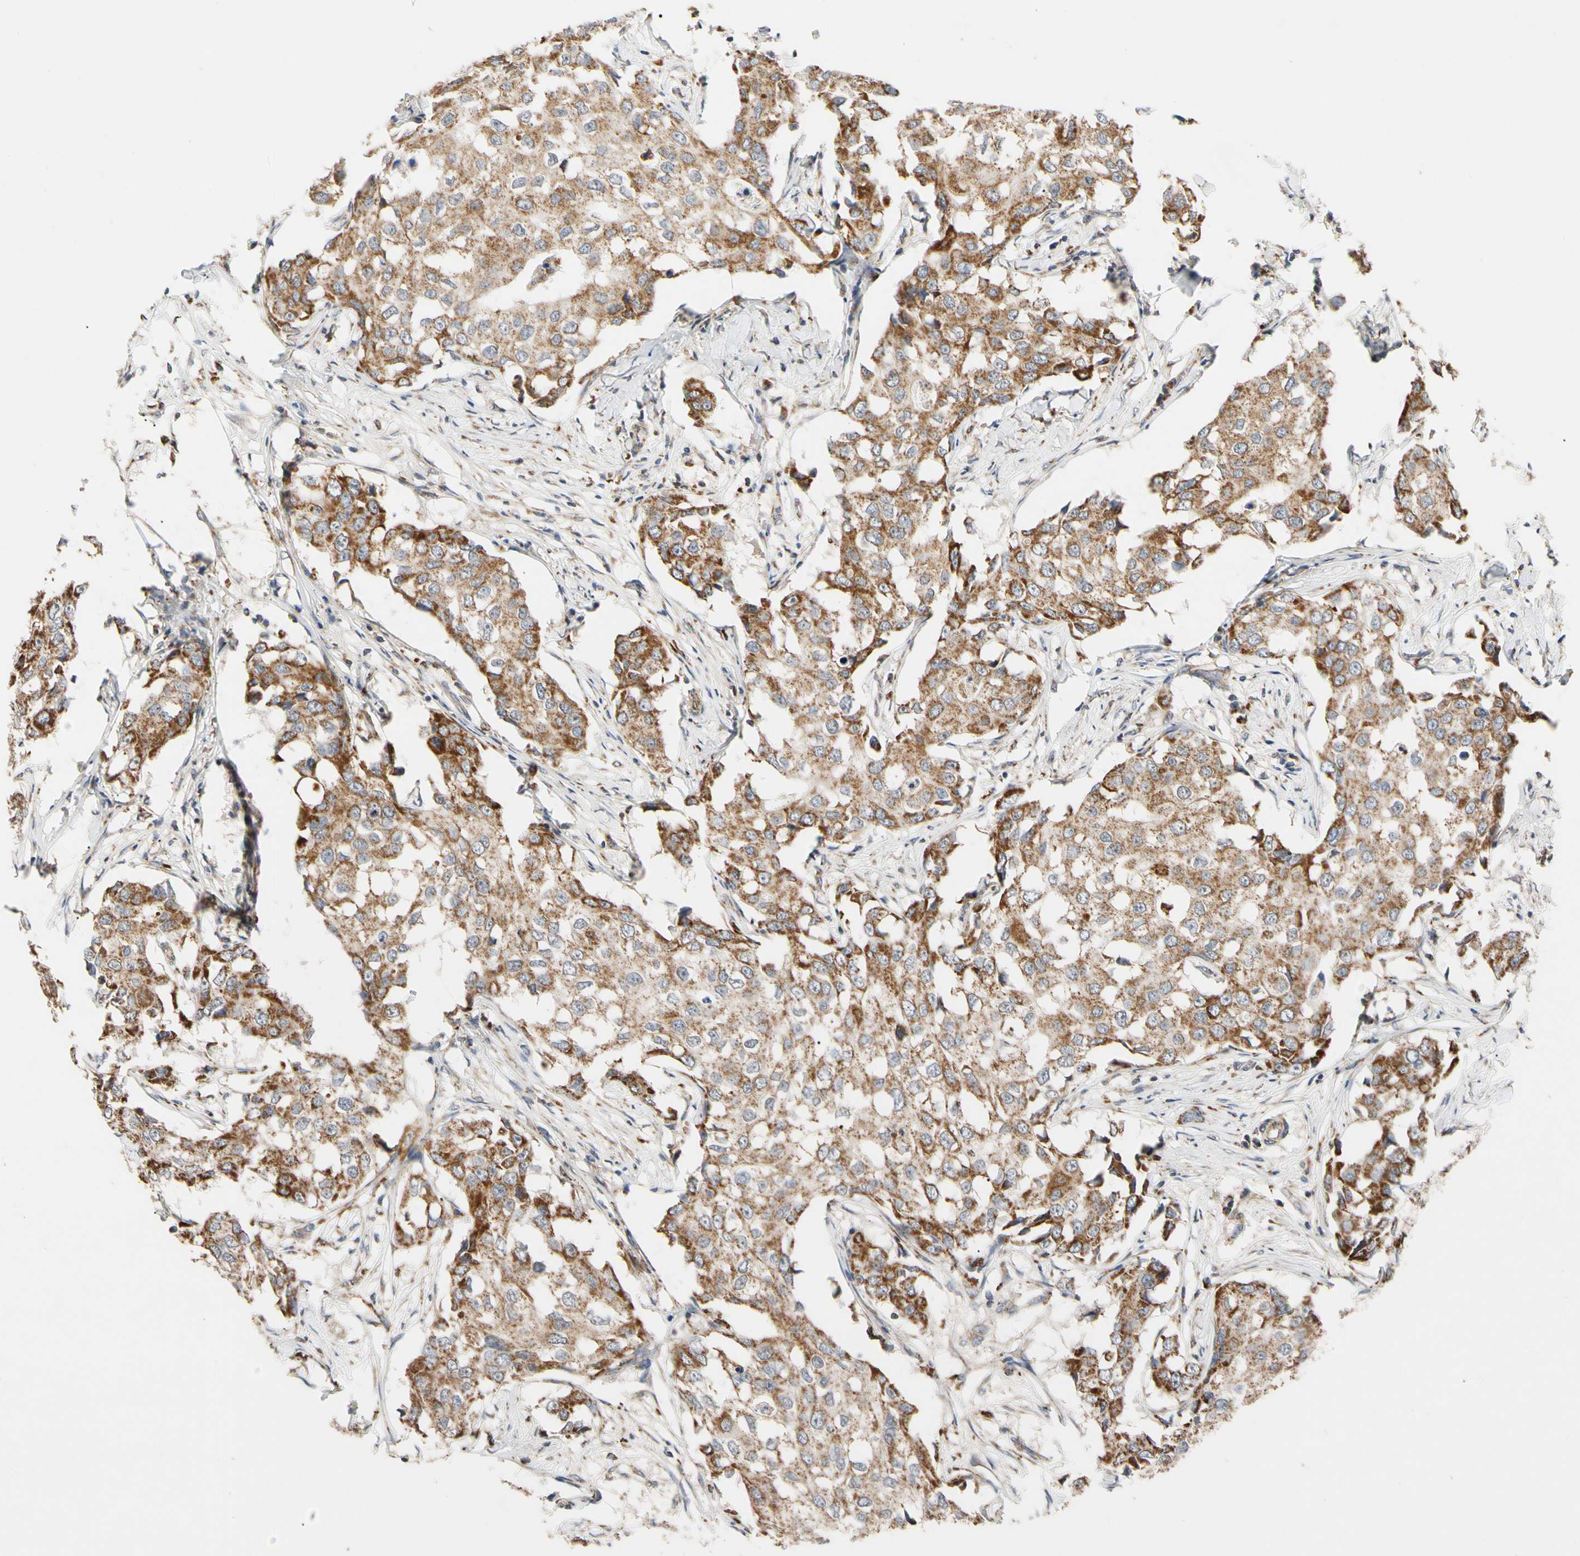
{"staining": {"intensity": "moderate", "quantity": ">75%", "location": "cytoplasmic/membranous"}, "tissue": "breast cancer", "cell_type": "Tumor cells", "image_type": "cancer", "snomed": [{"axis": "morphology", "description": "Duct carcinoma"}, {"axis": "topography", "description": "Breast"}], "caption": "Intraductal carcinoma (breast) tissue shows moderate cytoplasmic/membranous staining in approximately >75% of tumor cells The staining was performed using DAB (3,3'-diaminobenzidine) to visualize the protein expression in brown, while the nuclei were stained in blue with hematoxylin (Magnification: 20x).", "gene": "GPD2", "patient": {"sex": "female", "age": 27}}